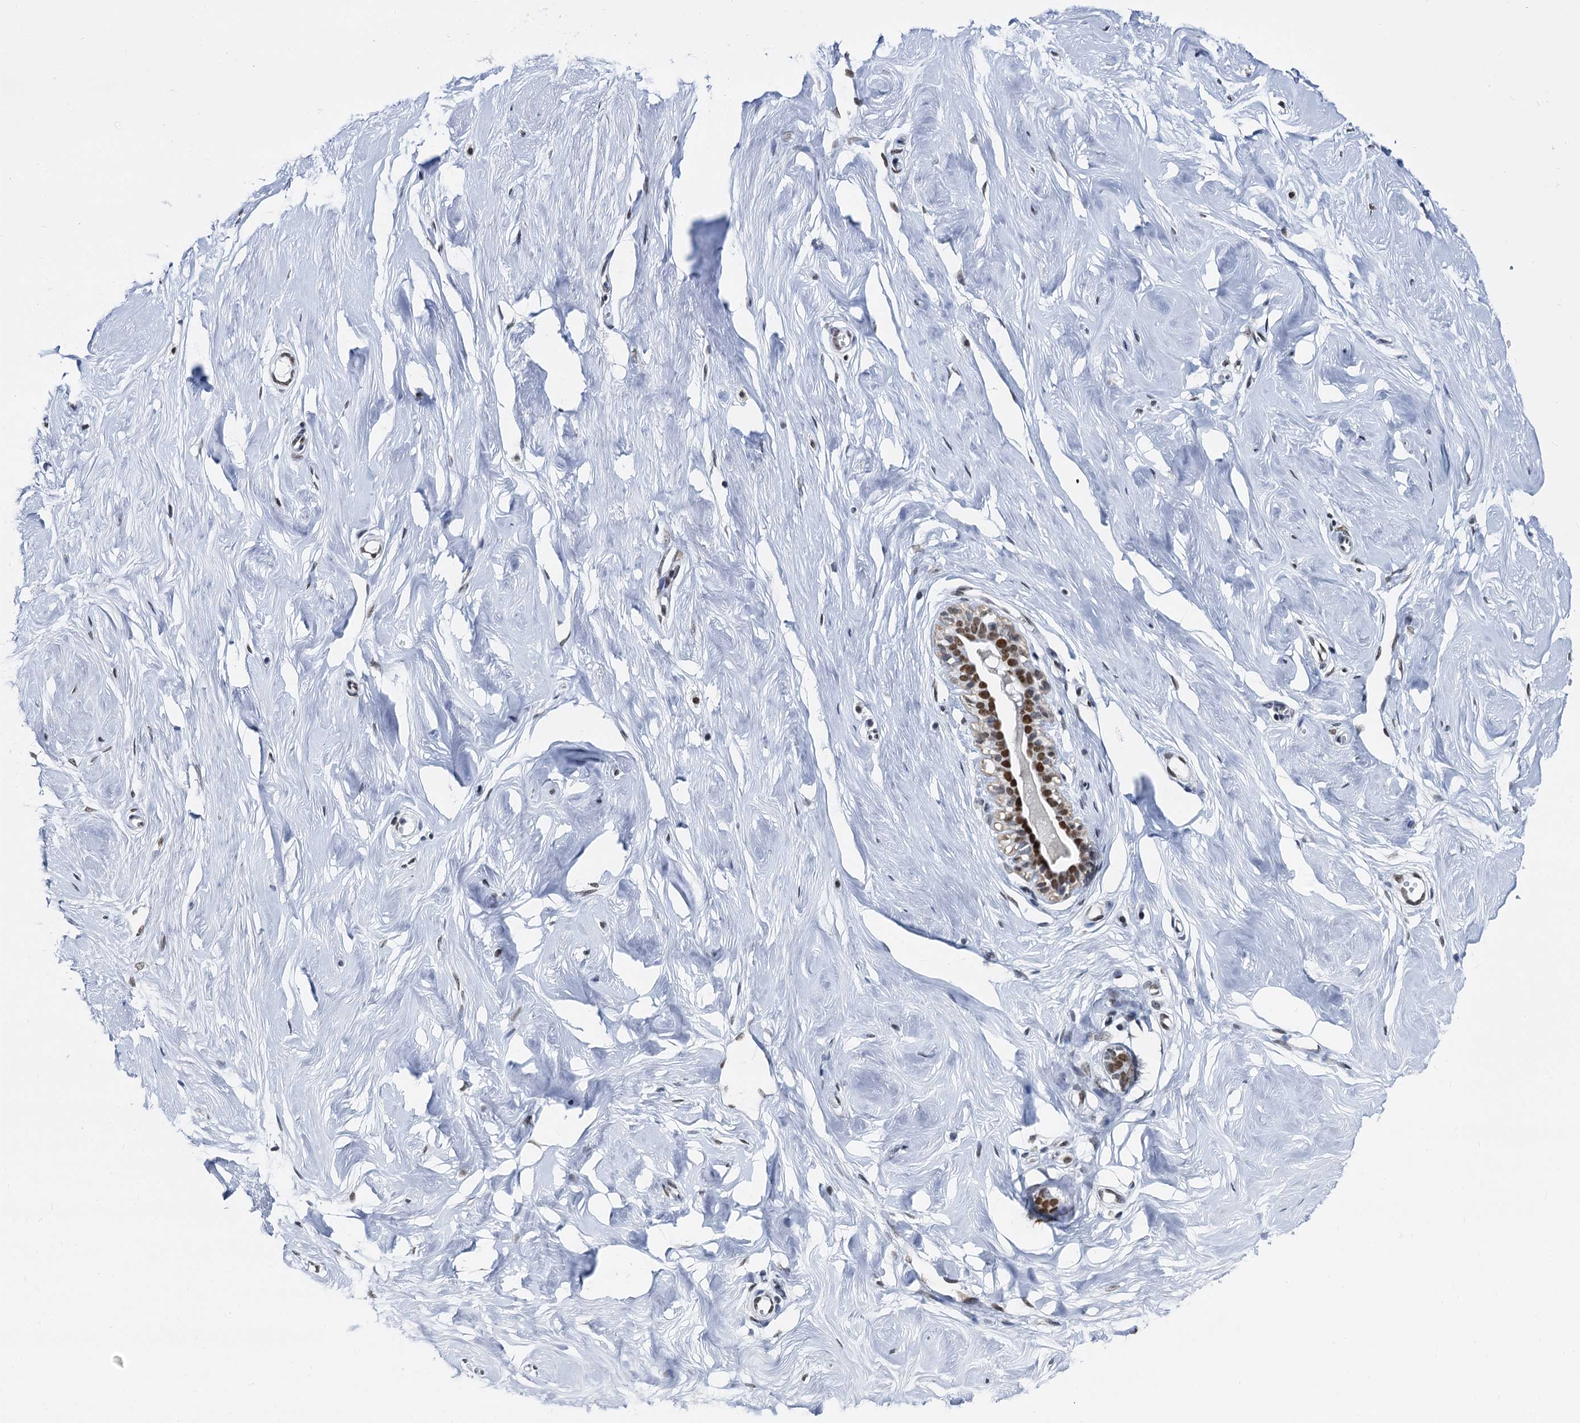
{"staining": {"intensity": "strong", "quantity": ">75%", "location": "nuclear"}, "tissue": "breast", "cell_type": "Glandular cells", "image_type": "normal", "snomed": [{"axis": "morphology", "description": "Normal tissue, NOS"}, {"axis": "morphology", "description": "Adenoma, NOS"}, {"axis": "topography", "description": "Breast"}], "caption": "The micrograph displays immunohistochemical staining of benign breast. There is strong nuclear positivity is seen in approximately >75% of glandular cells. Using DAB (brown) and hematoxylin (blue) stains, captured at high magnification using brightfield microscopy.", "gene": "CMAS", "patient": {"sex": "female", "age": 23}}